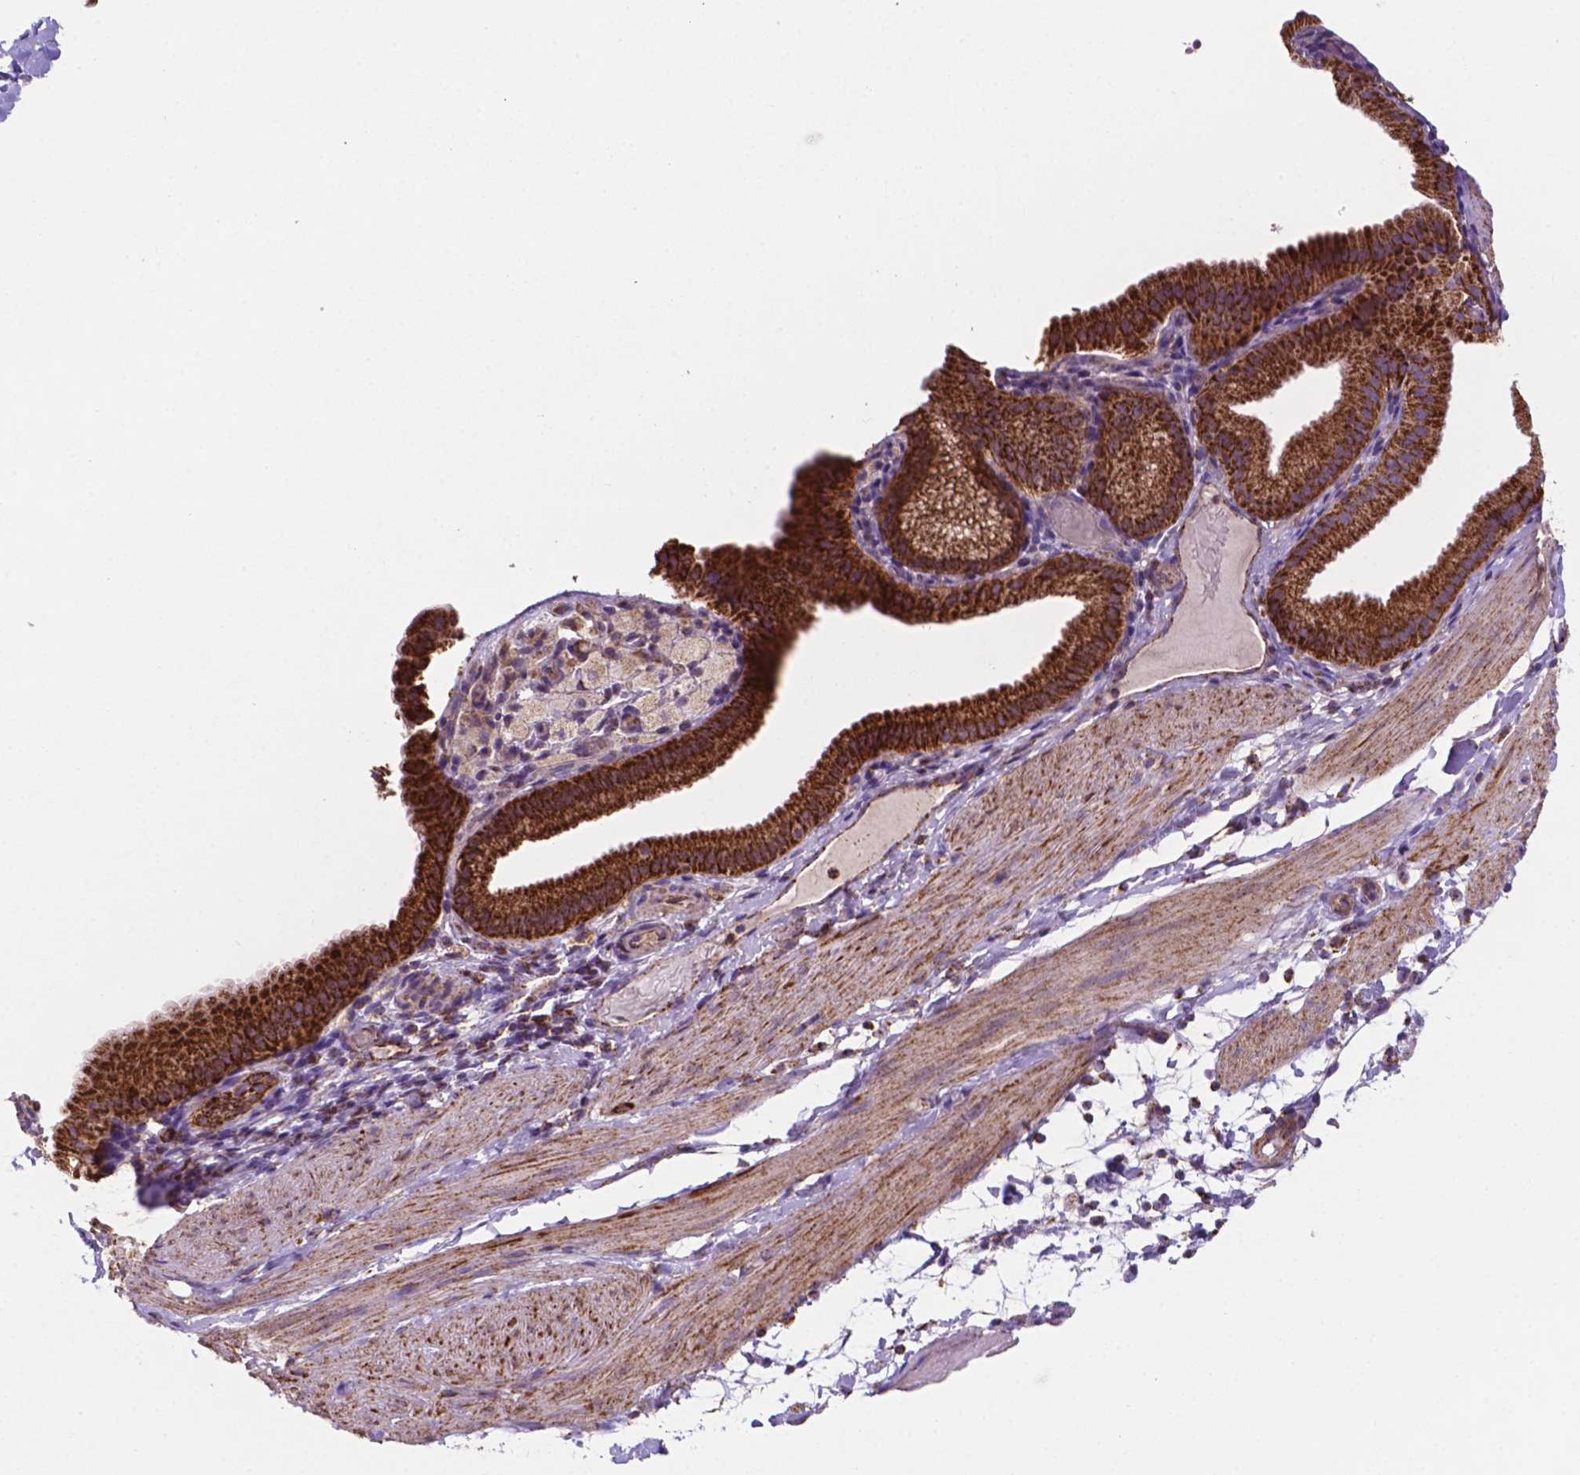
{"staining": {"intensity": "weak", "quantity": "25%-75%", "location": "cytoplasmic/membranous"}, "tissue": "adipose tissue", "cell_type": "Adipocytes", "image_type": "normal", "snomed": [{"axis": "morphology", "description": "Normal tissue, NOS"}, {"axis": "topography", "description": "Gallbladder"}, {"axis": "topography", "description": "Peripheral nerve tissue"}], "caption": "Immunohistochemistry (IHC) photomicrograph of benign adipose tissue stained for a protein (brown), which exhibits low levels of weak cytoplasmic/membranous staining in about 25%-75% of adipocytes.", "gene": "HSPD1", "patient": {"sex": "female", "age": 45}}